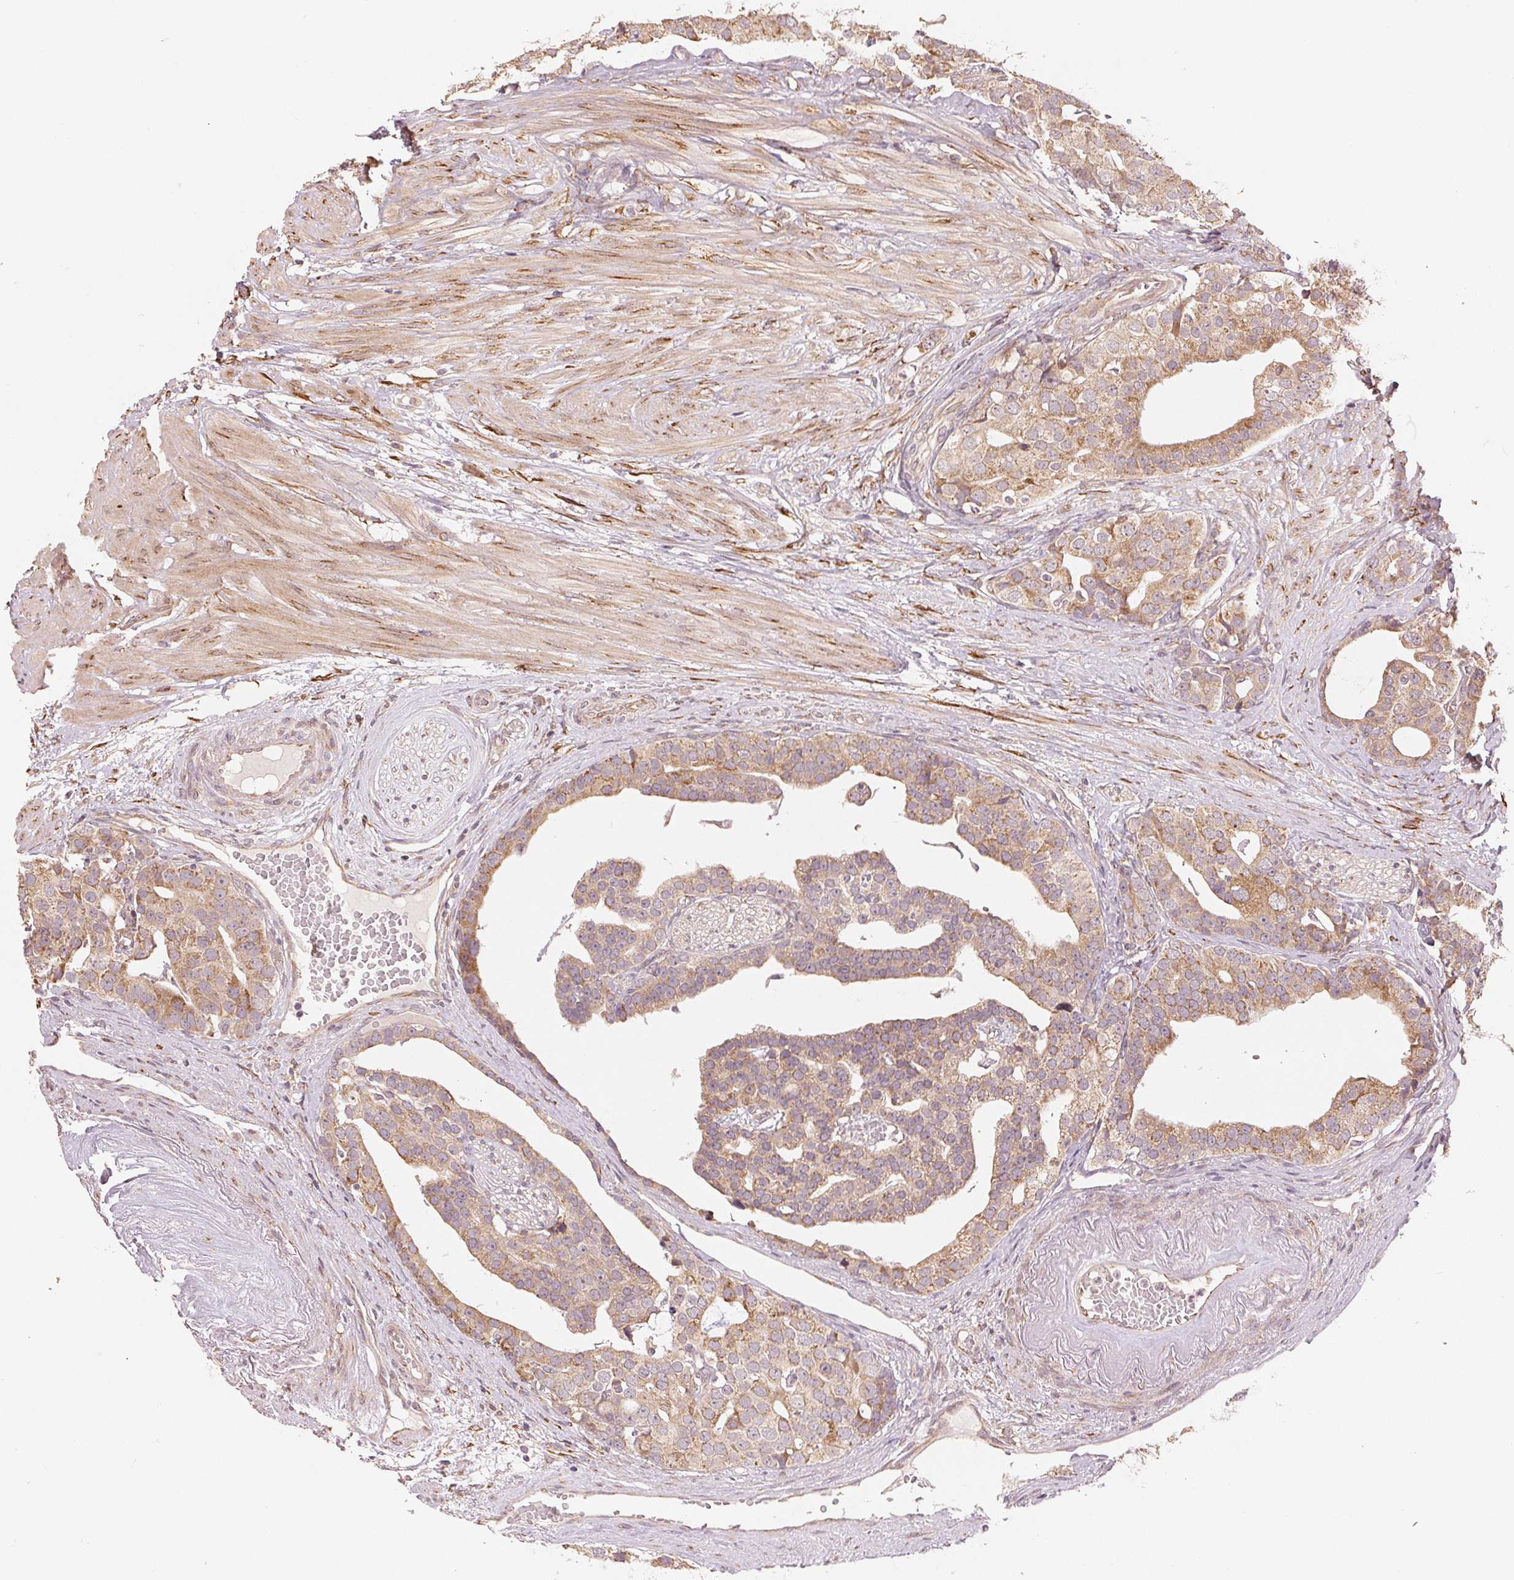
{"staining": {"intensity": "moderate", "quantity": ">75%", "location": "cytoplasmic/membranous"}, "tissue": "prostate cancer", "cell_type": "Tumor cells", "image_type": "cancer", "snomed": [{"axis": "morphology", "description": "Adenocarcinoma, High grade"}, {"axis": "topography", "description": "Prostate"}], "caption": "Approximately >75% of tumor cells in prostate cancer demonstrate moderate cytoplasmic/membranous protein staining as visualized by brown immunohistochemical staining.", "gene": "SLC20A1", "patient": {"sex": "male", "age": 71}}